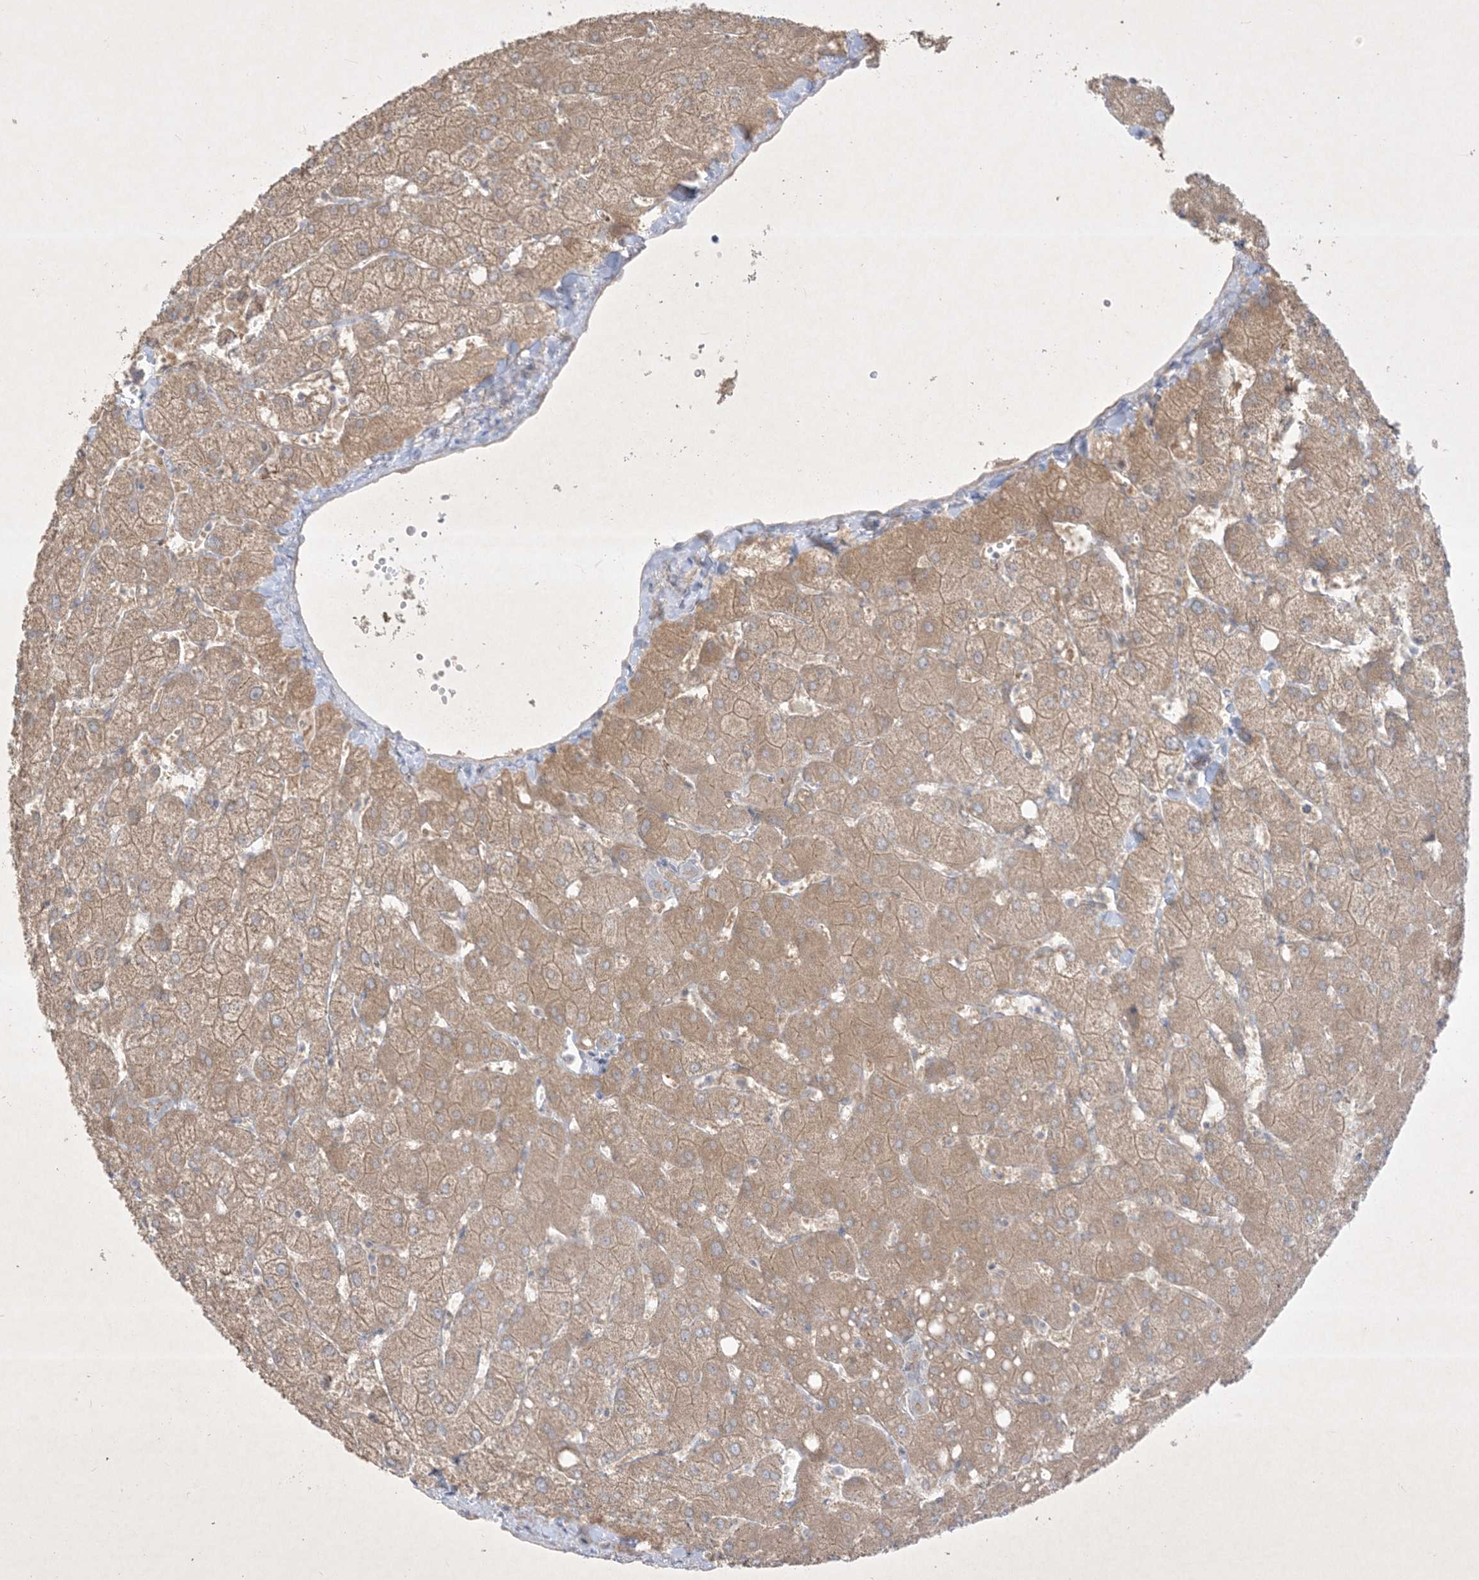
{"staining": {"intensity": "negative", "quantity": "none", "location": "none"}, "tissue": "liver", "cell_type": "Cholangiocytes", "image_type": "normal", "snomed": [{"axis": "morphology", "description": "Normal tissue, NOS"}, {"axis": "topography", "description": "Liver"}], "caption": "Immunohistochemical staining of normal human liver displays no significant positivity in cholangiocytes. (Stains: DAB immunohistochemistry with hematoxylin counter stain, Microscopy: brightfield microscopy at high magnification).", "gene": "PLEKHA3", "patient": {"sex": "female", "age": 54}}